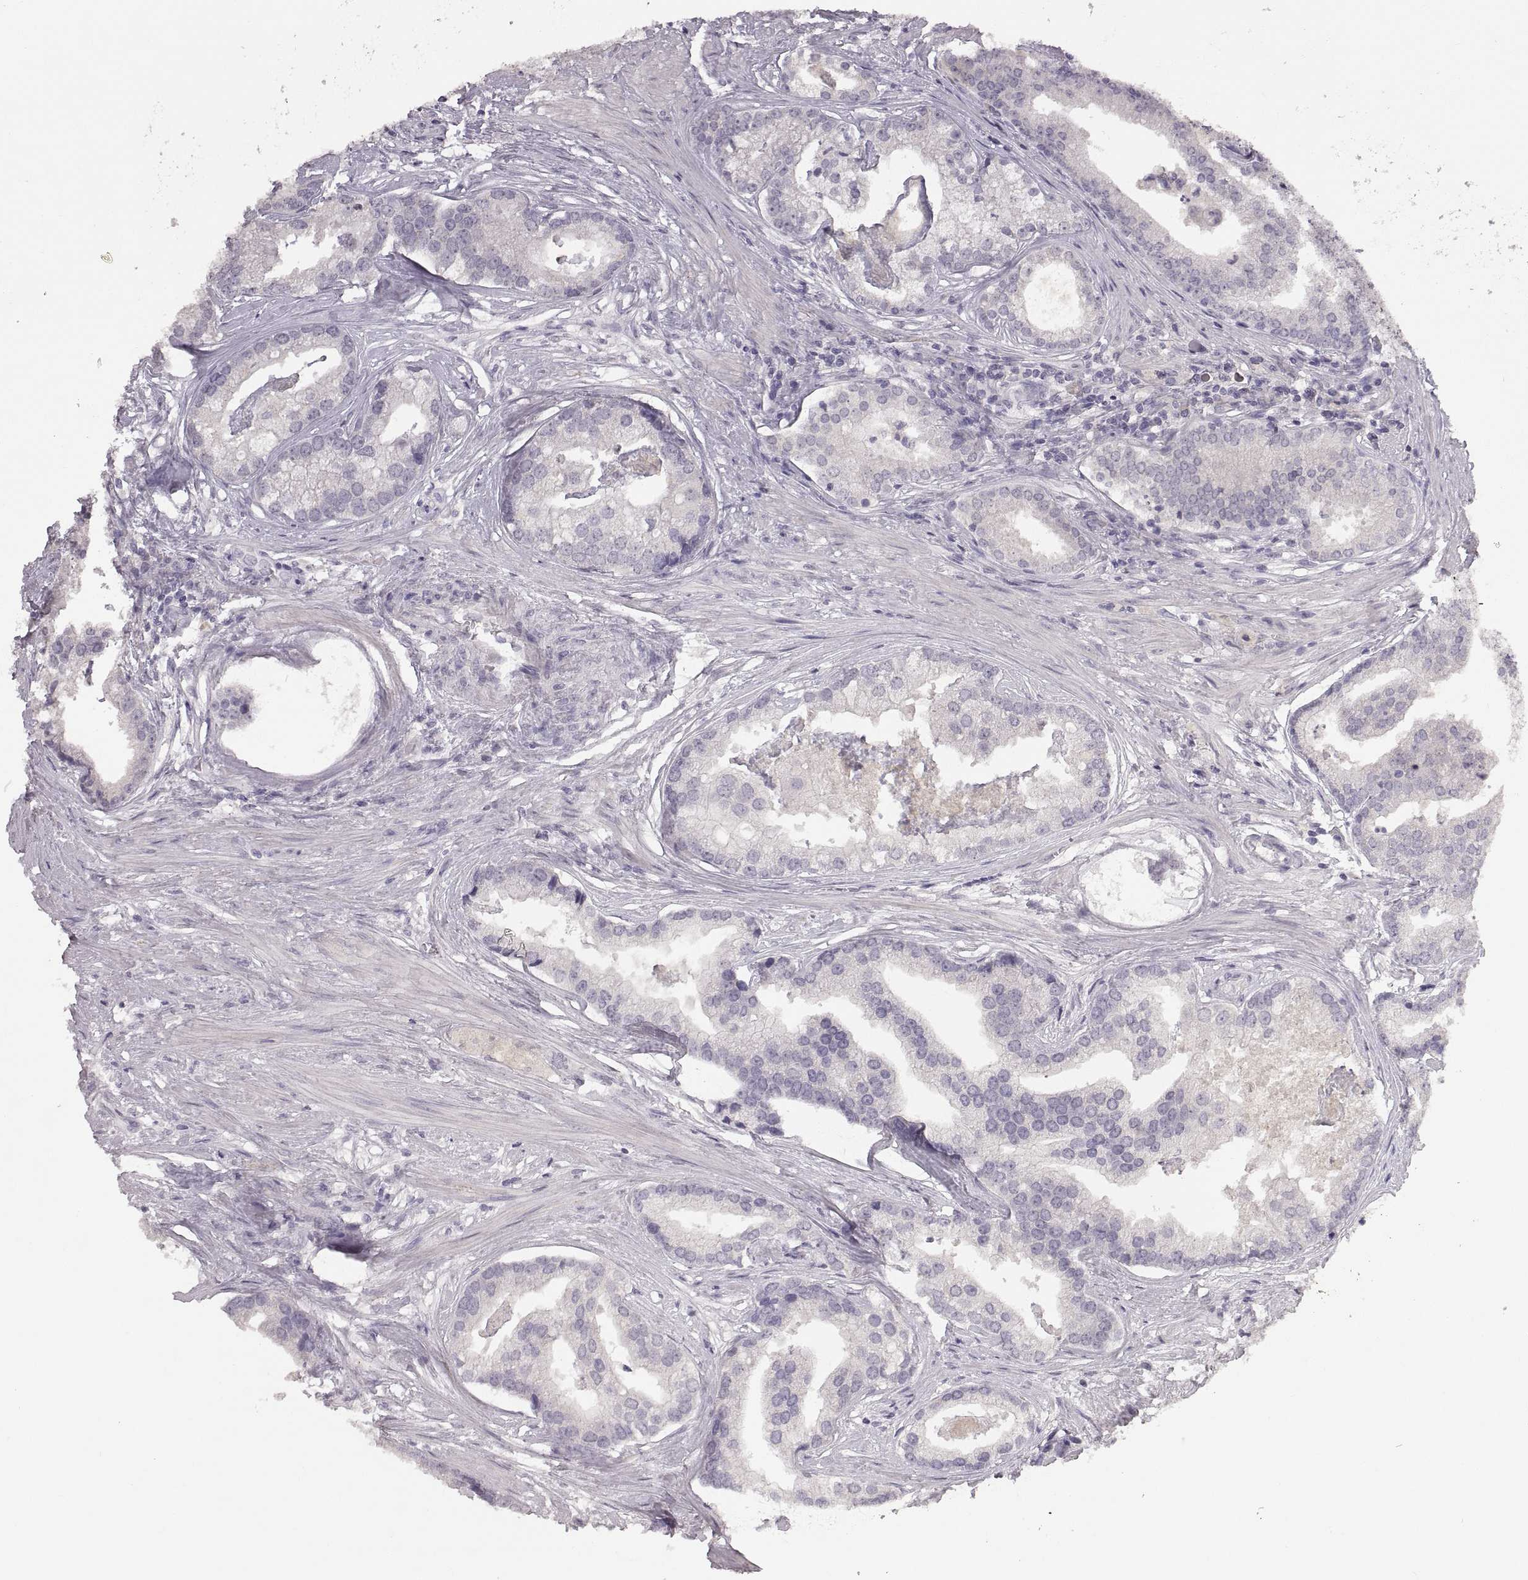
{"staining": {"intensity": "negative", "quantity": "none", "location": "none"}, "tissue": "prostate cancer", "cell_type": "Tumor cells", "image_type": "cancer", "snomed": [{"axis": "morphology", "description": "Adenocarcinoma, NOS"}, {"axis": "topography", "description": "Prostate and seminal vesicle, NOS"}, {"axis": "topography", "description": "Prostate"}], "caption": "DAB (3,3'-diaminobenzidine) immunohistochemical staining of adenocarcinoma (prostate) exhibits no significant expression in tumor cells. The staining was performed using DAB to visualize the protein expression in brown, while the nuclei were stained in blue with hematoxylin (Magnification: 20x).", "gene": "CDH2", "patient": {"sex": "male", "age": 44}}